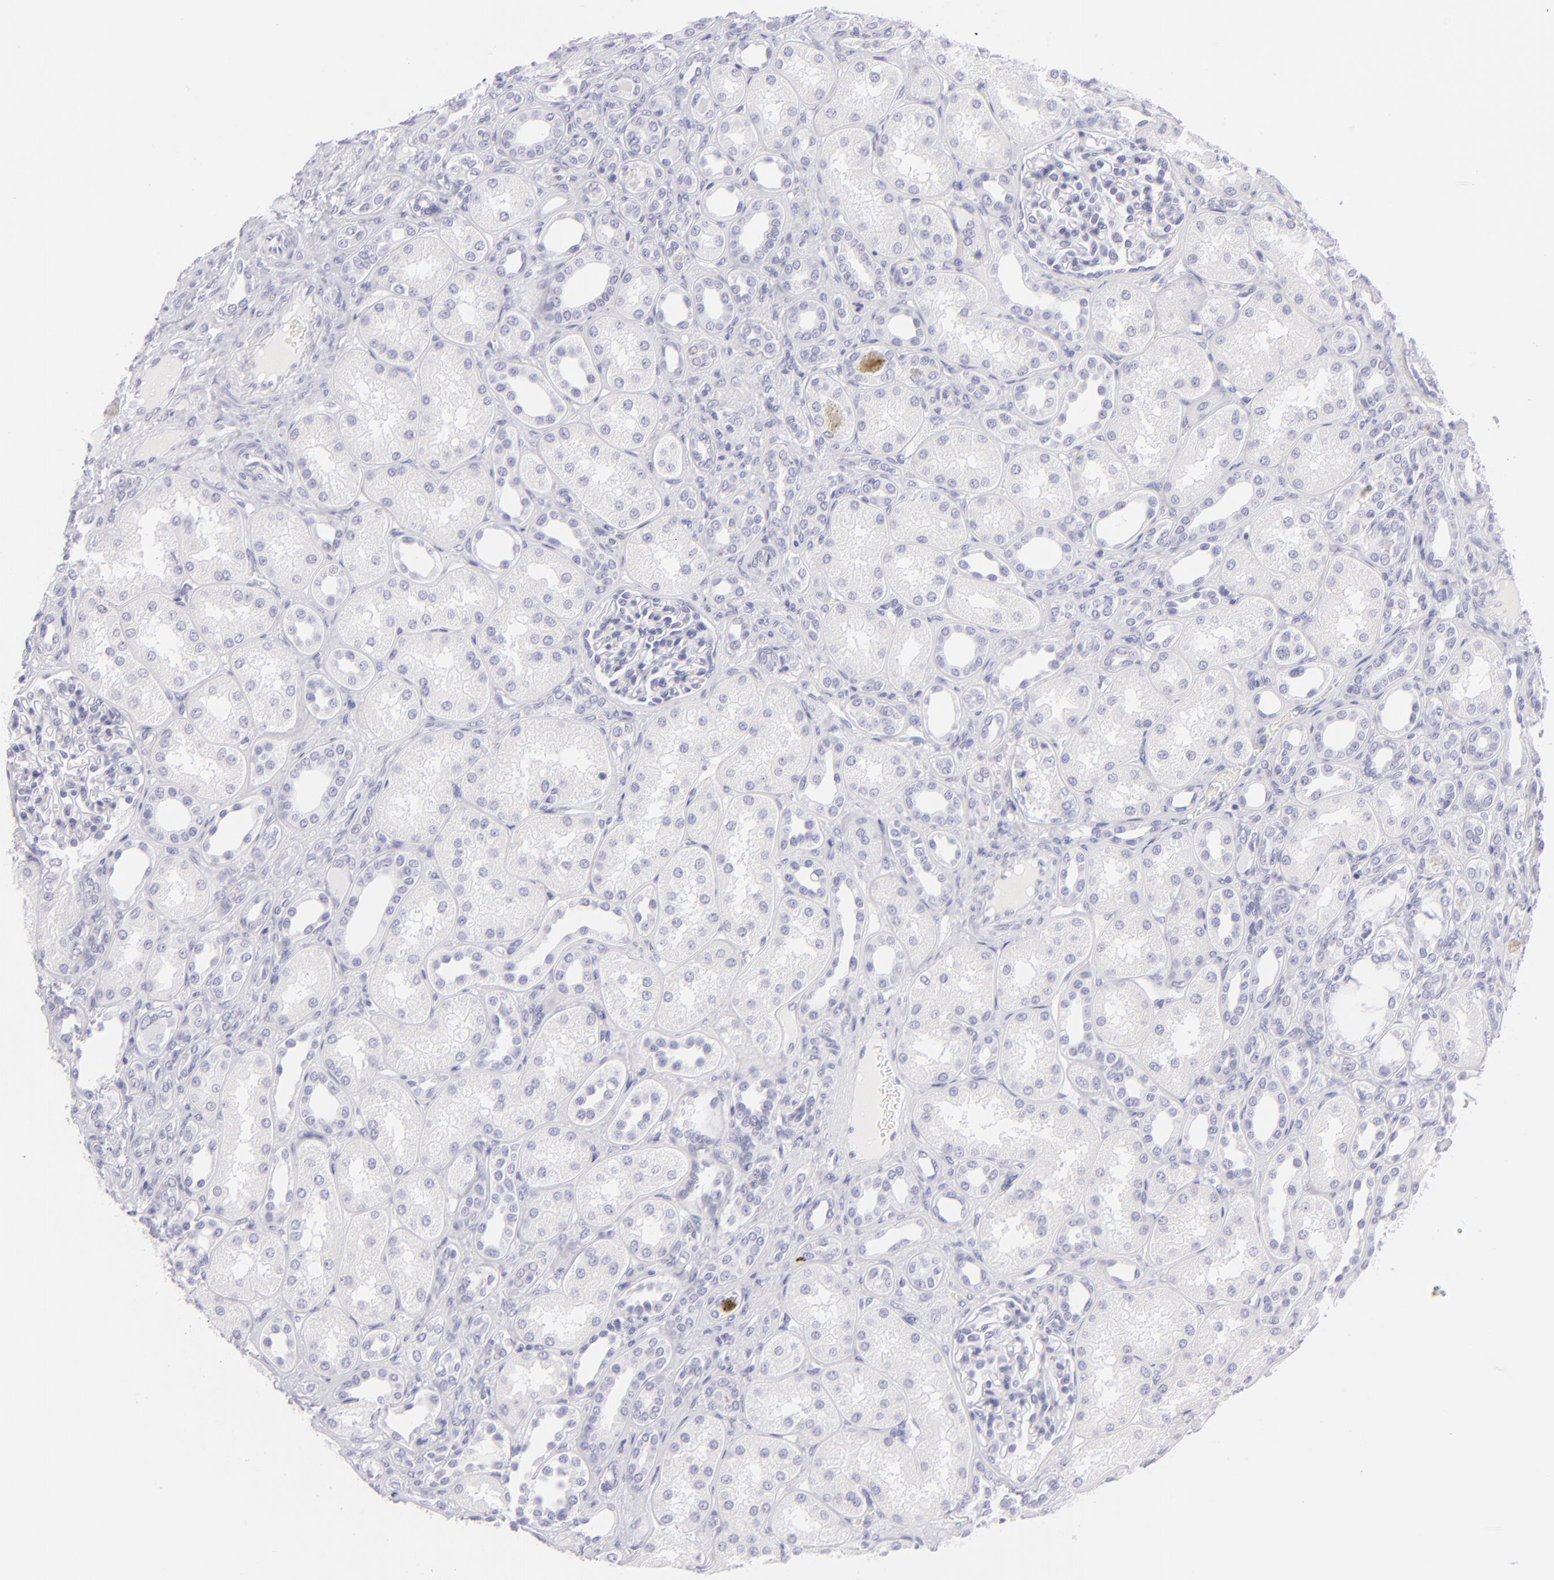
{"staining": {"intensity": "negative", "quantity": "none", "location": "none"}, "tissue": "kidney", "cell_type": "Cells in glomeruli", "image_type": "normal", "snomed": [{"axis": "morphology", "description": "Normal tissue, NOS"}, {"axis": "topography", "description": "Kidney"}], "caption": "This micrograph is of unremarkable kidney stained with immunohistochemistry (IHC) to label a protein in brown with the nuclei are counter-stained blue. There is no expression in cells in glomeruli. The staining is performed using DAB (3,3'-diaminobenzidine) brown chromogen with nuclei counter-stained in using hematoxylin.", "gene": "FCER2", "patient": {"sex": "male", "age": 7}}